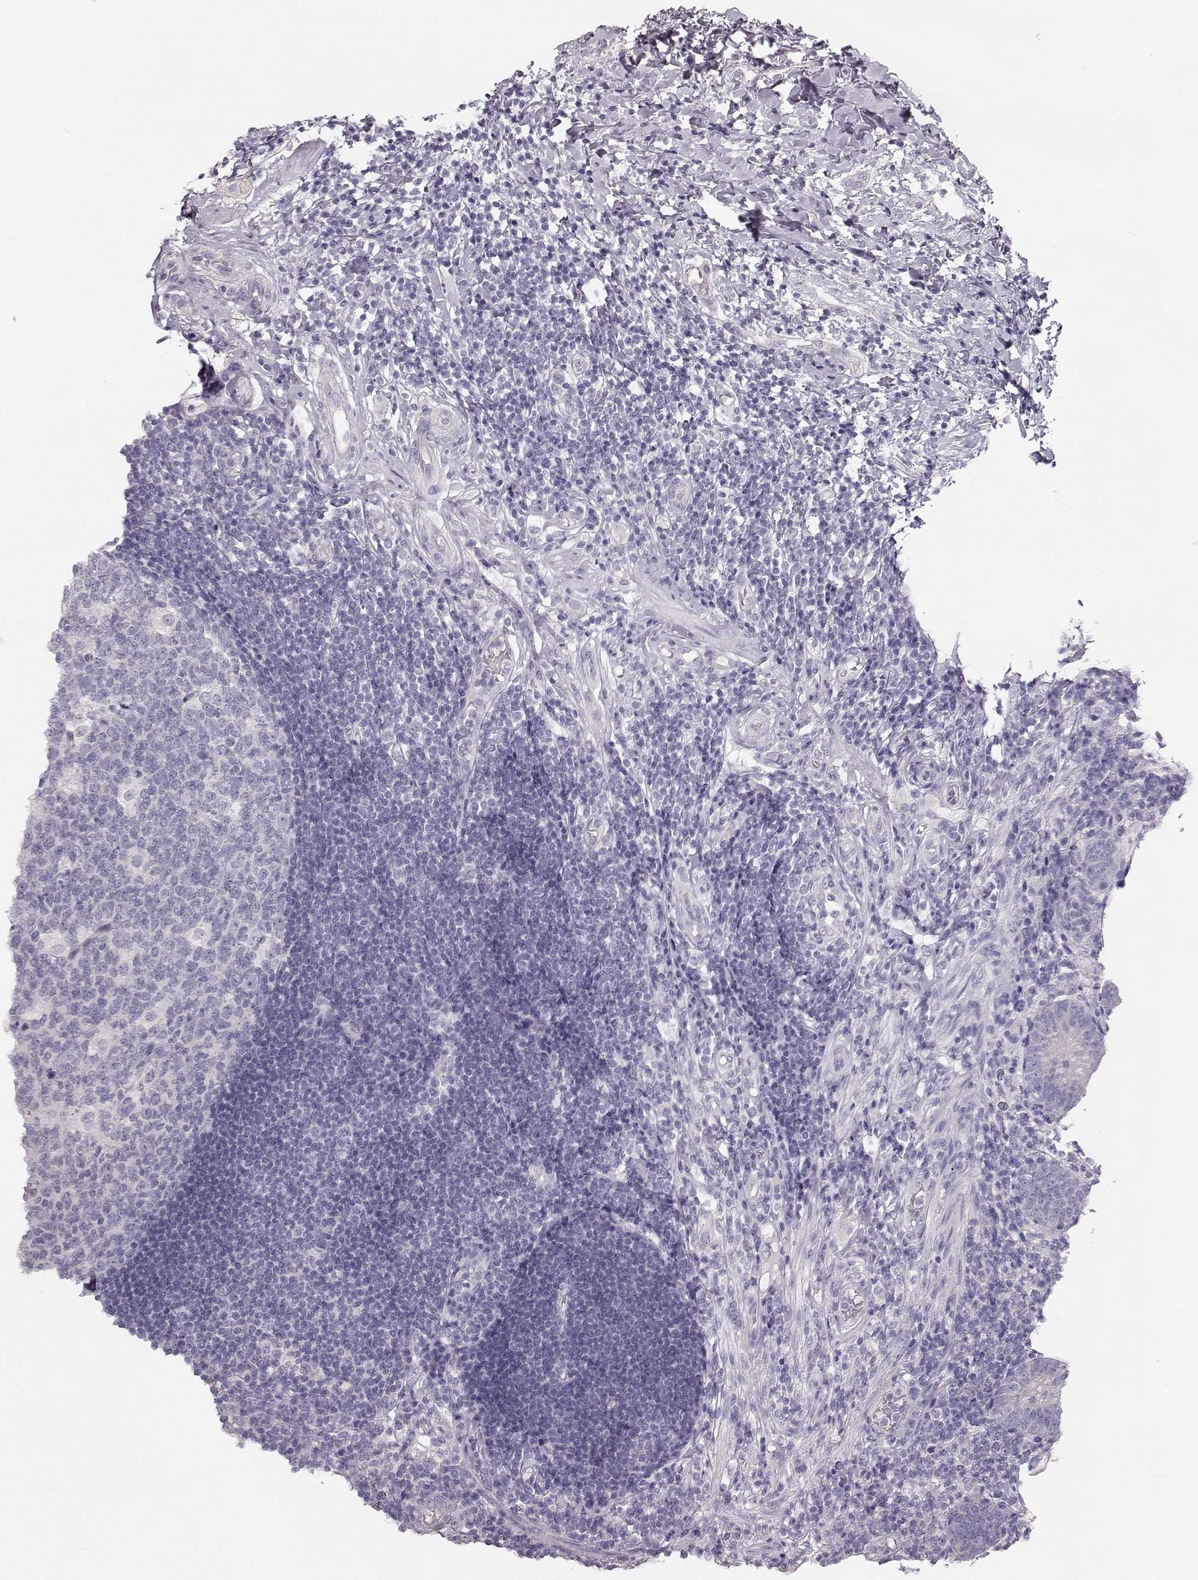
{"staining": {"intensity": "negative", "quantity": "none", "location": "none"}, "tissue": "appendix", "cell_type": "Glandular cells", "image_type": "normal", "snomed": [{"axis": "morphology", "description": "Normal tissue, NOS"}, {"axis": "morphology", "description": "Inflammation, NOS"}, {"axis": "topography", "description": "Appendix"}], "caption": "IHC histopathology image of unremarkable appendix stained for a protein (brown), which demonstrates no expression in glandular cells. (Brightfield microscopy of DAB immunohistochemistry at high magnification).", "gene": "OIP5", "patient": {"sex": "male", "age": 16}}